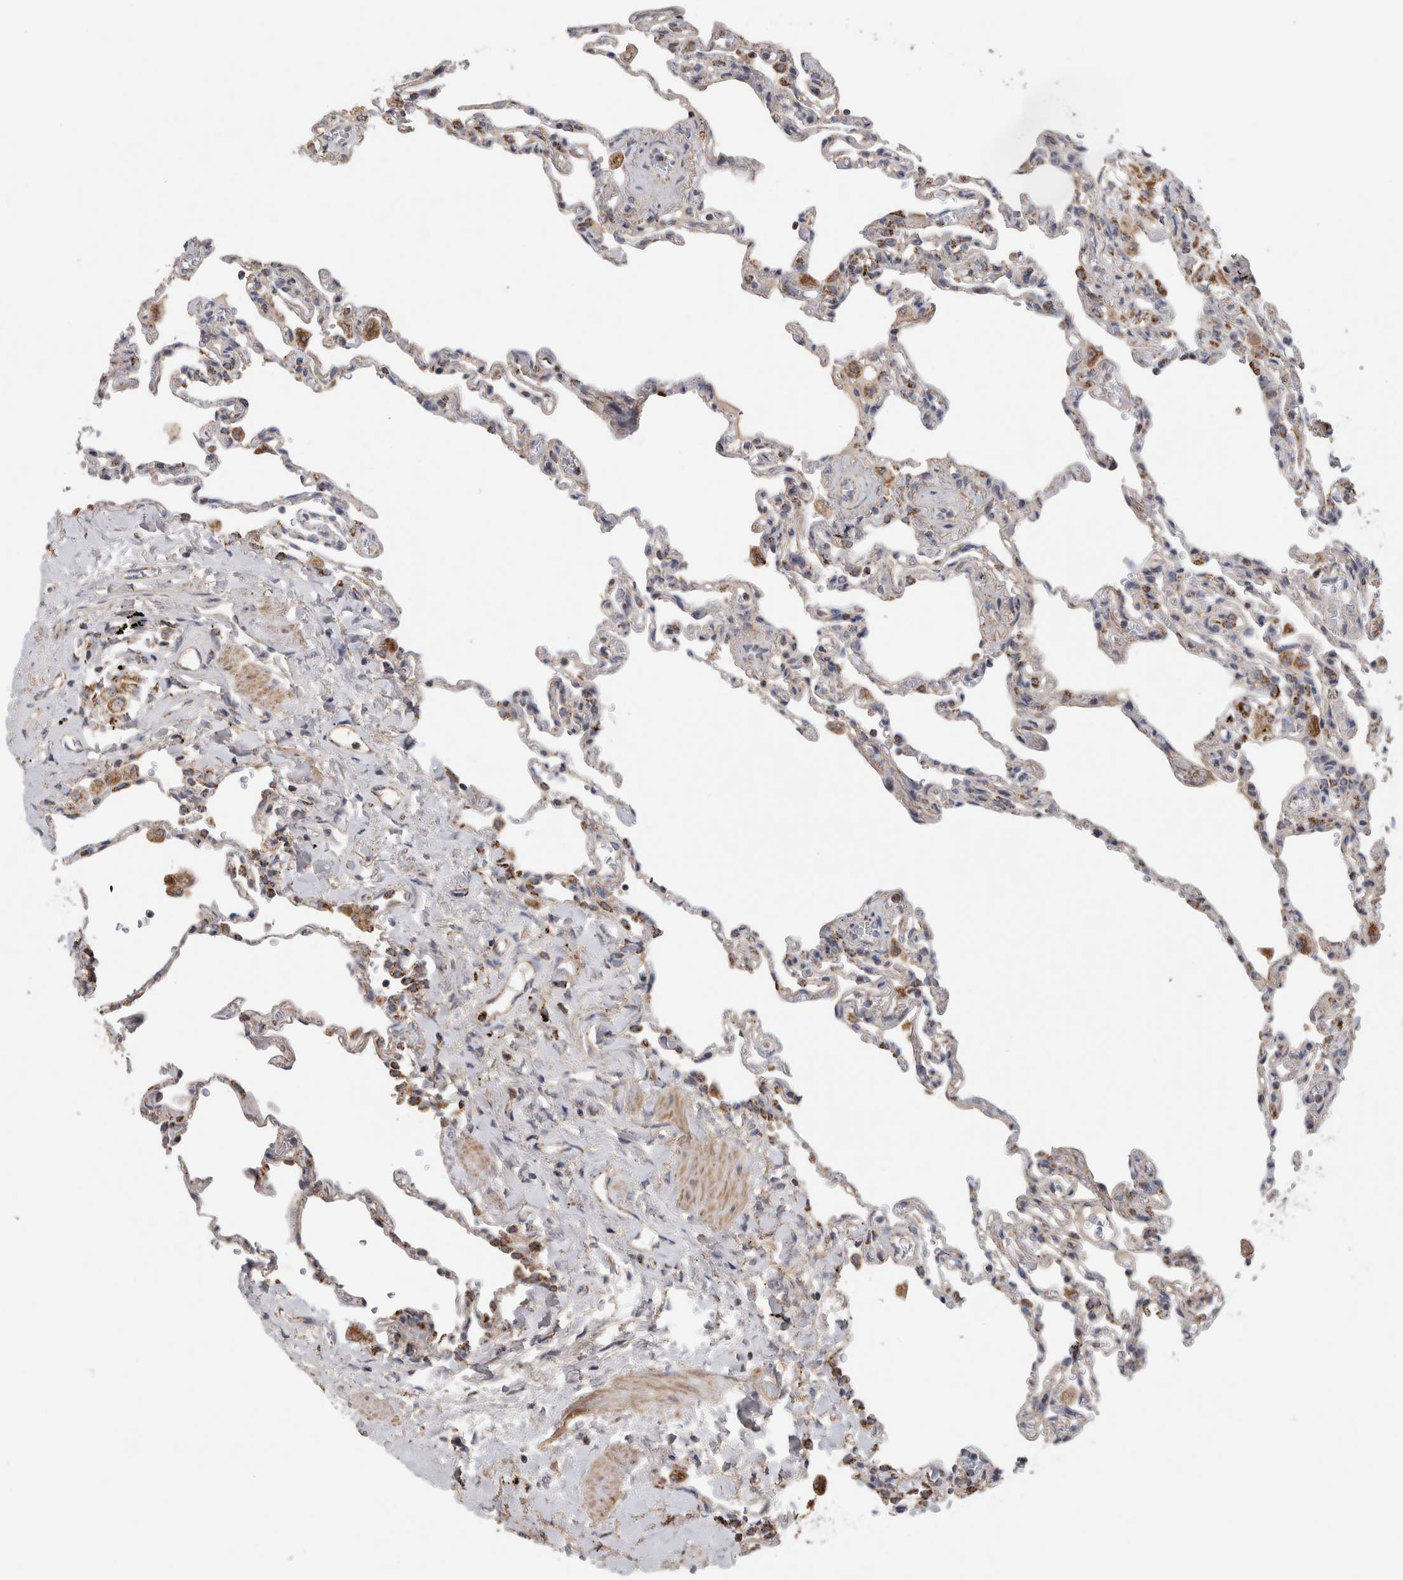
{"staining": {"intensity": "moderate", "quantity": "25%-75%", "location": "cytoplasmic/membranous"}, "tissue": "lung", "cell_type": "Alveolar cells", "image_type": "normal", "snomed": [{"axis": "morphology", "description": "Normal tissue, NOS"}, {"axis": "topography", "description": "Lung"}], "caption": "A medium amount of moderate cytoplasmic/membranous expression is present in about 25%-75% of alveolar cells in normal lung.", "gene": "ST8SIA1", "patient": {"sex": "male", "age": 59}}